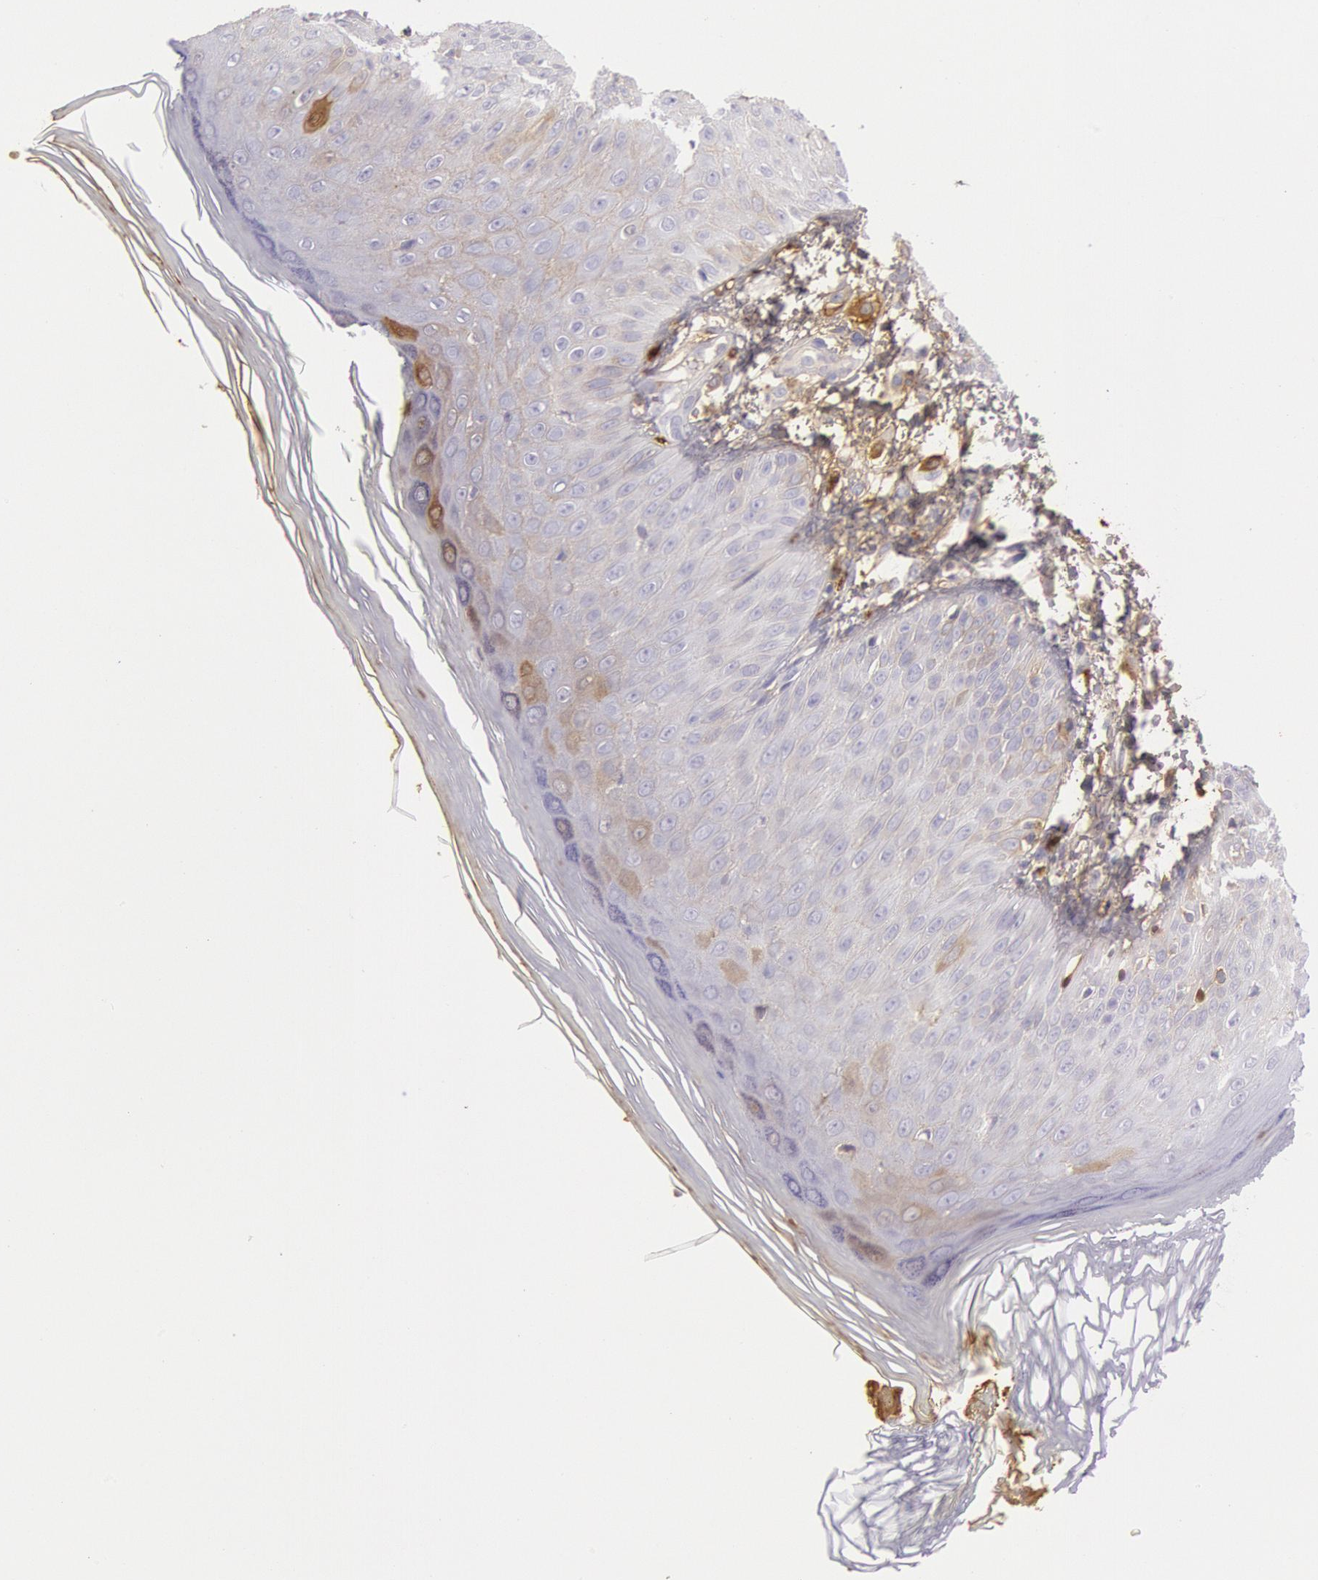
{"staining": {"intensity": "weak", "quantity": "25%-75%", "location": "cytoplasmic/membranous"}, "tissue": "skin", "cell_type": "Epidermal cells", "image_type": "normal", "snomed": [{"axis": "morphology", "description": "Normal tissue, NOS"}, {"axis": "morphology", "description": "Inflammation, NOS"}, {"axis": "topography", "description": "Soft tissue"}, {"axis": "topography", "description": "Anal"}], "caption": "A brown stain labels weak cytoplasmic/membranous expression of a protein in epidermal cells of unremarkable skin.", "gene": "IGHG1", "patient": {"sex": "female", "age": 15}}